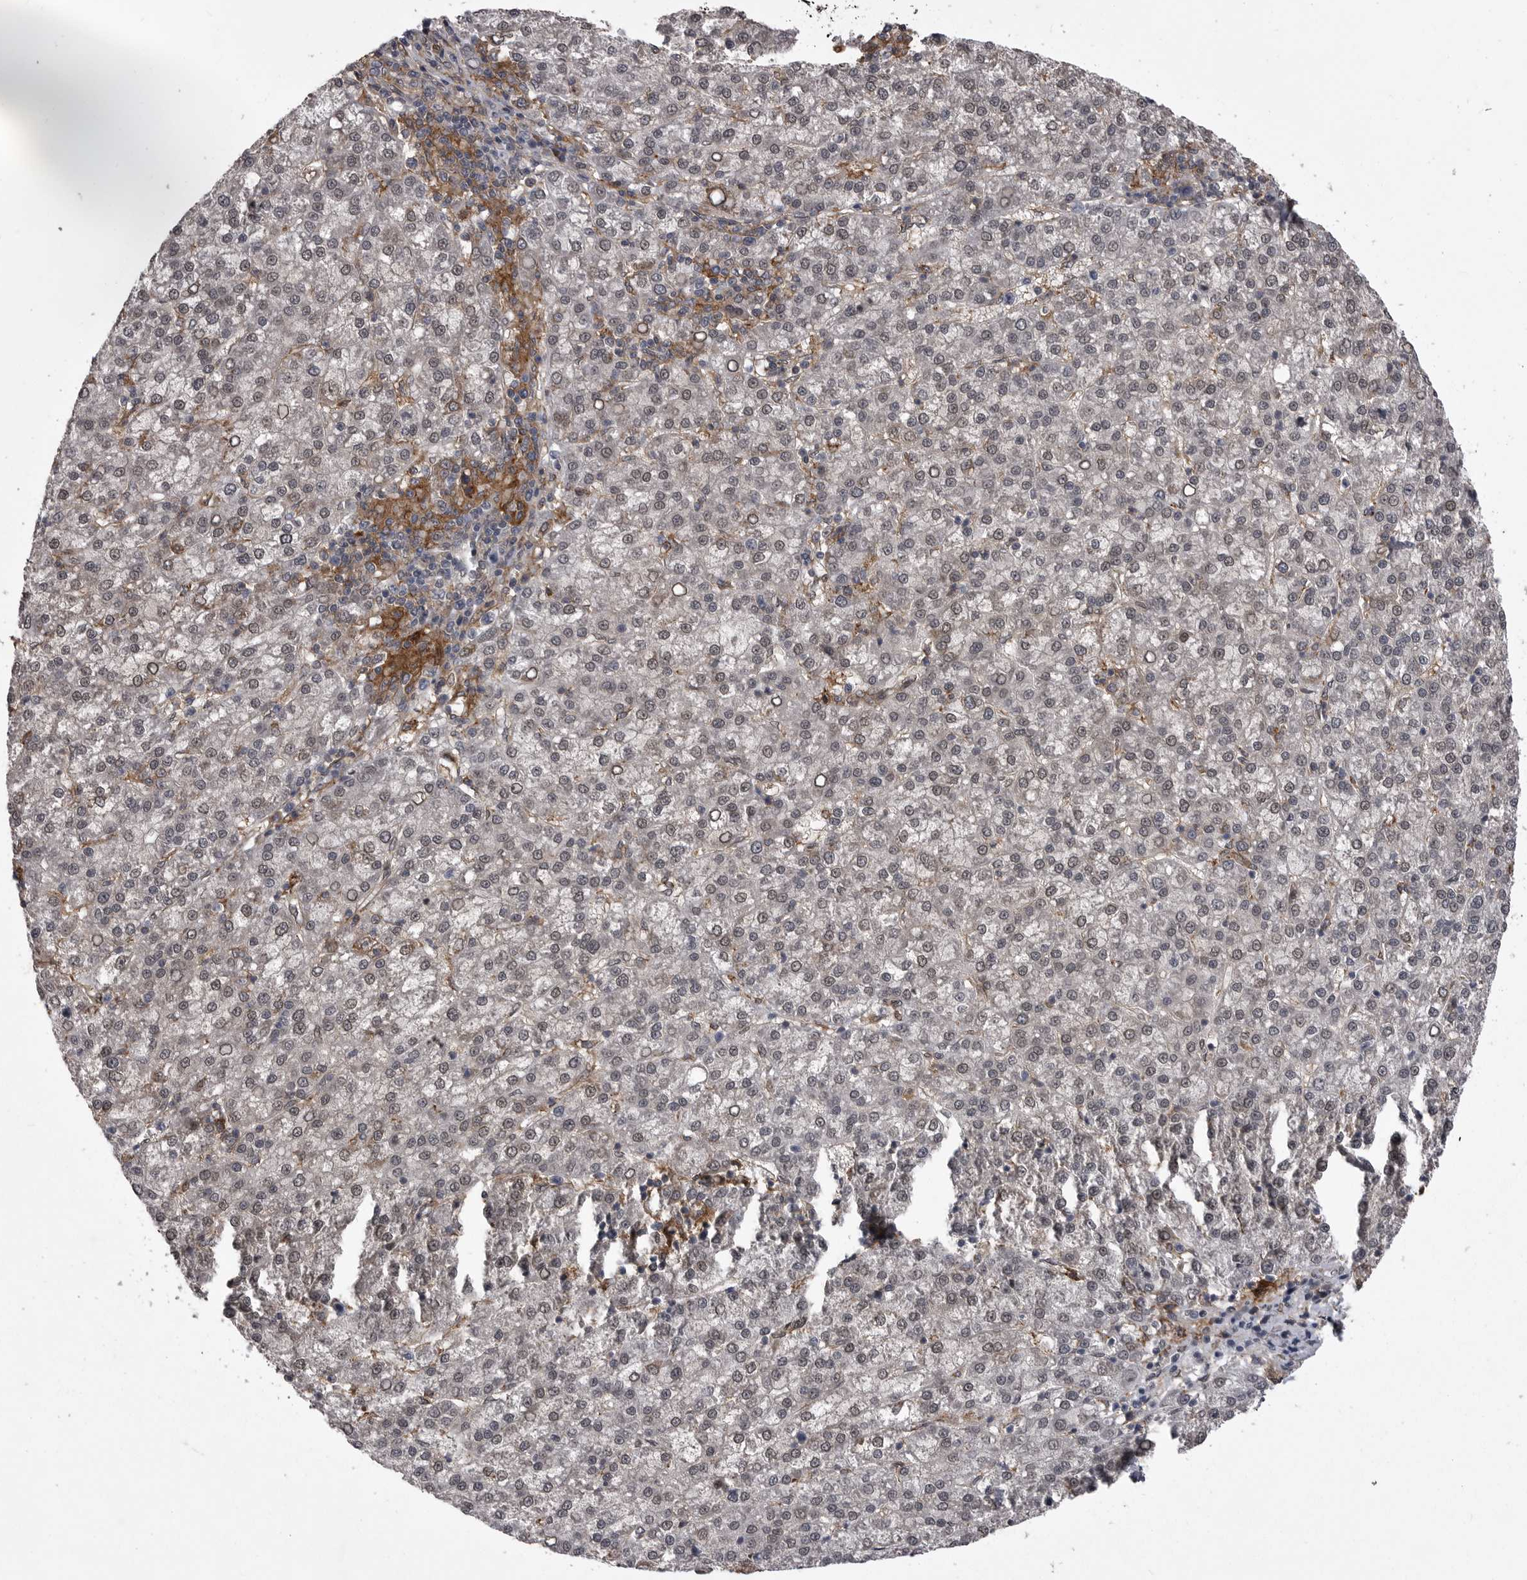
{"staining": {"intensity": "weak", "quantity": "<25%", "location": "nuclear"}, "tissue": "liver cancer", "cell_type": "Tumor cells", "image_type": "cancer", "snomed": [{"axis": "morphology", "description": "Carcinoma, Hepatocellular, NOS"}, {"axis": "topography", "description": "Liver"}], "caption": "Tumor cells are negative for brown protein staining in liver cancer (hepatocellular carcinoma). (Stains: DAB immunohistochemistry with hematoxylin counter stain, Microscopy: brightfield microscopy at high magnification).", "gene": "ABL1", "patient": {"sex": "female", "age": 58}}